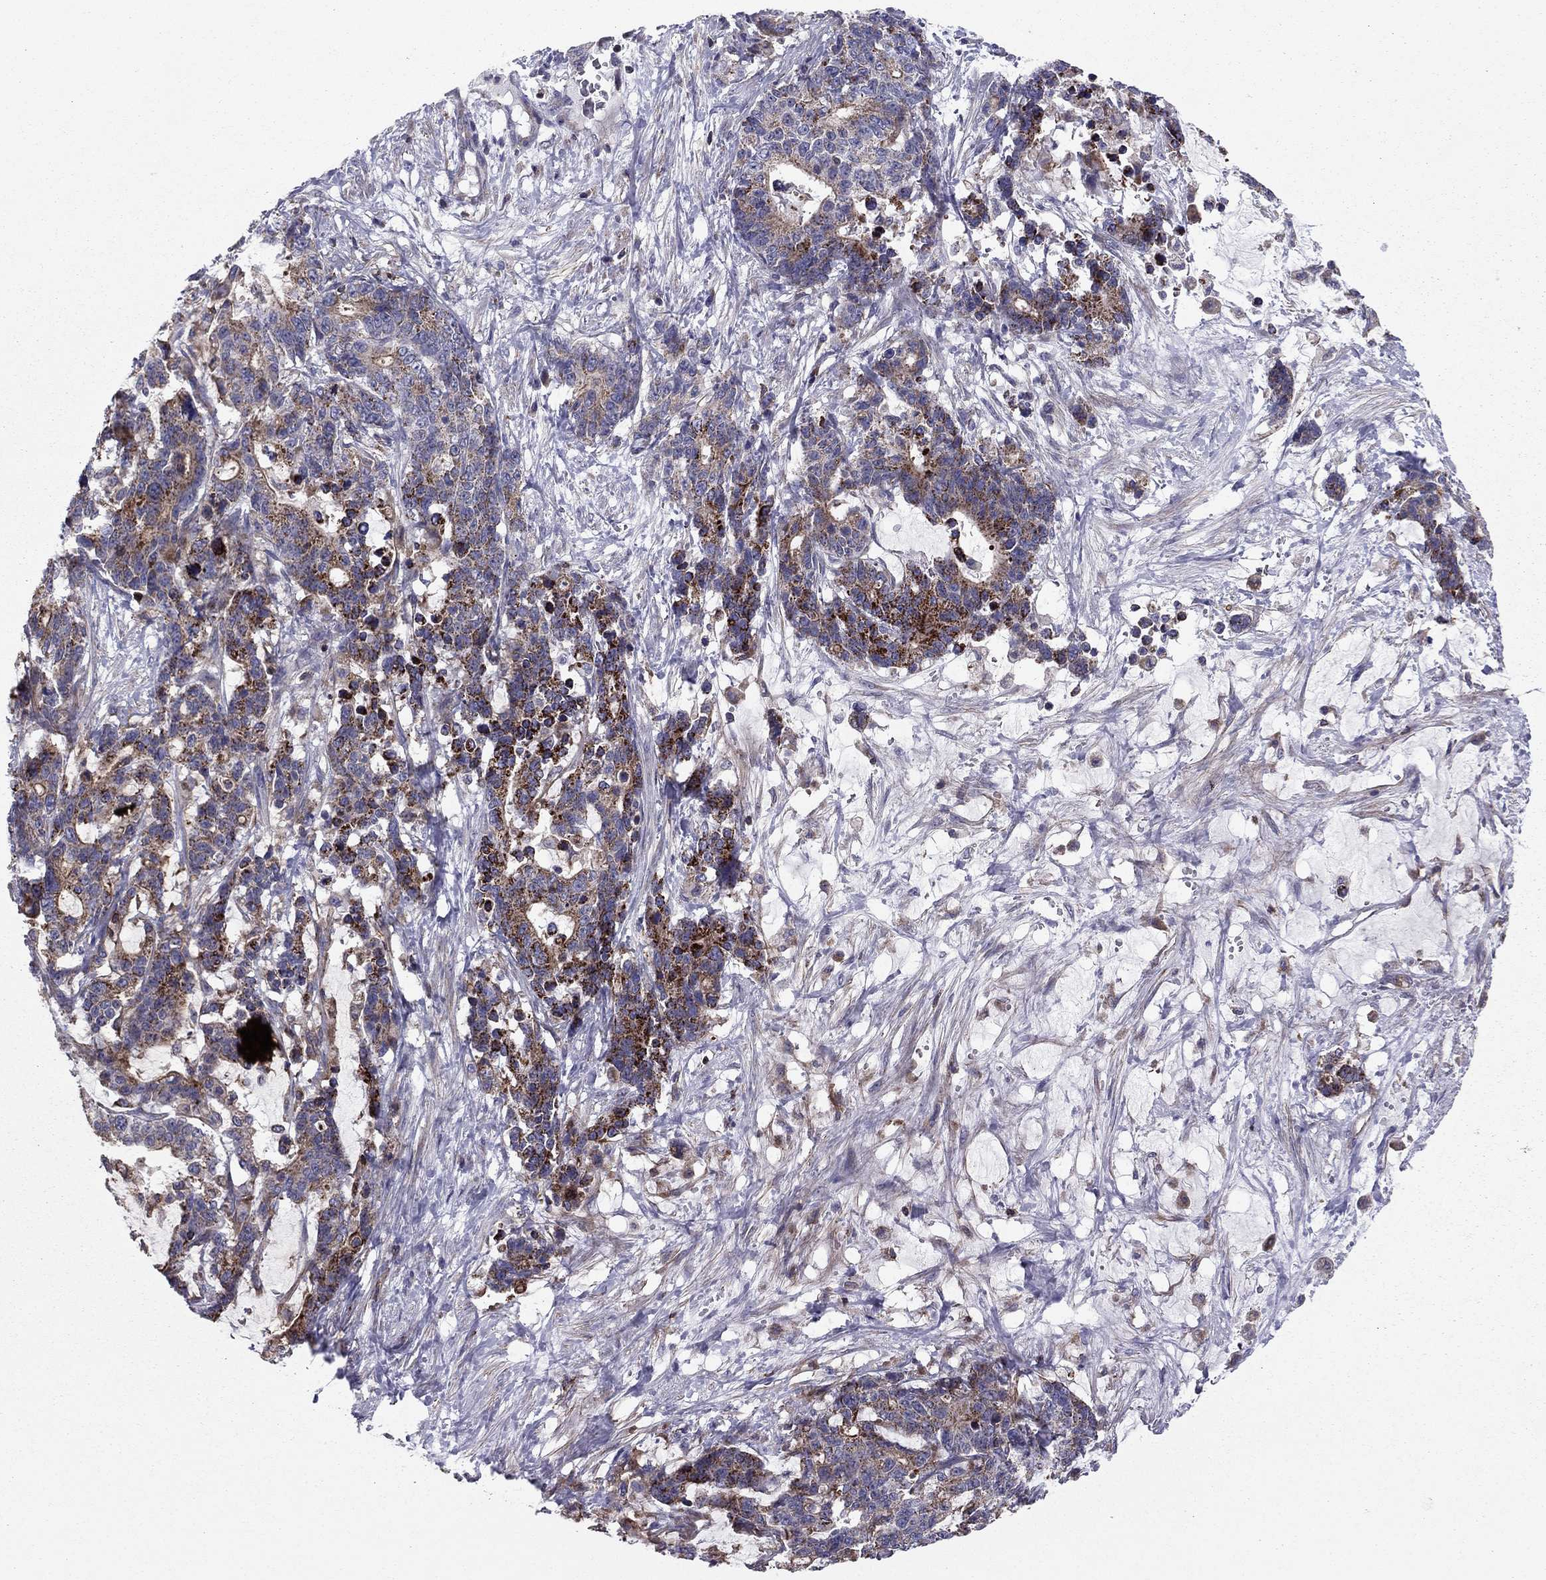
{"staining": {"intensity": "strong", "quantity": "<25%", "location": "cytoplasmic/membranous"}, "tissue": "stomach cancer", "cell_type": "Tumor cells", "image_type": "cancer", "snomed": [{"axis": "morphology", "description": "Normal tissue, NOS"}, {"axis": "morphology", "description": "Adenocarcinoma, NOS"}, {"axis": "topography", "description": "Stomach"}], "caption": "Immunohistochemical staining of stomach adenocarcinoma demonstrates medium levels of strong cytoplasmic/membranous protein positivity in approximately <25% of tumor cells.", "gene": "ALG6", "patient": {"sex": "female", "age": 64}}